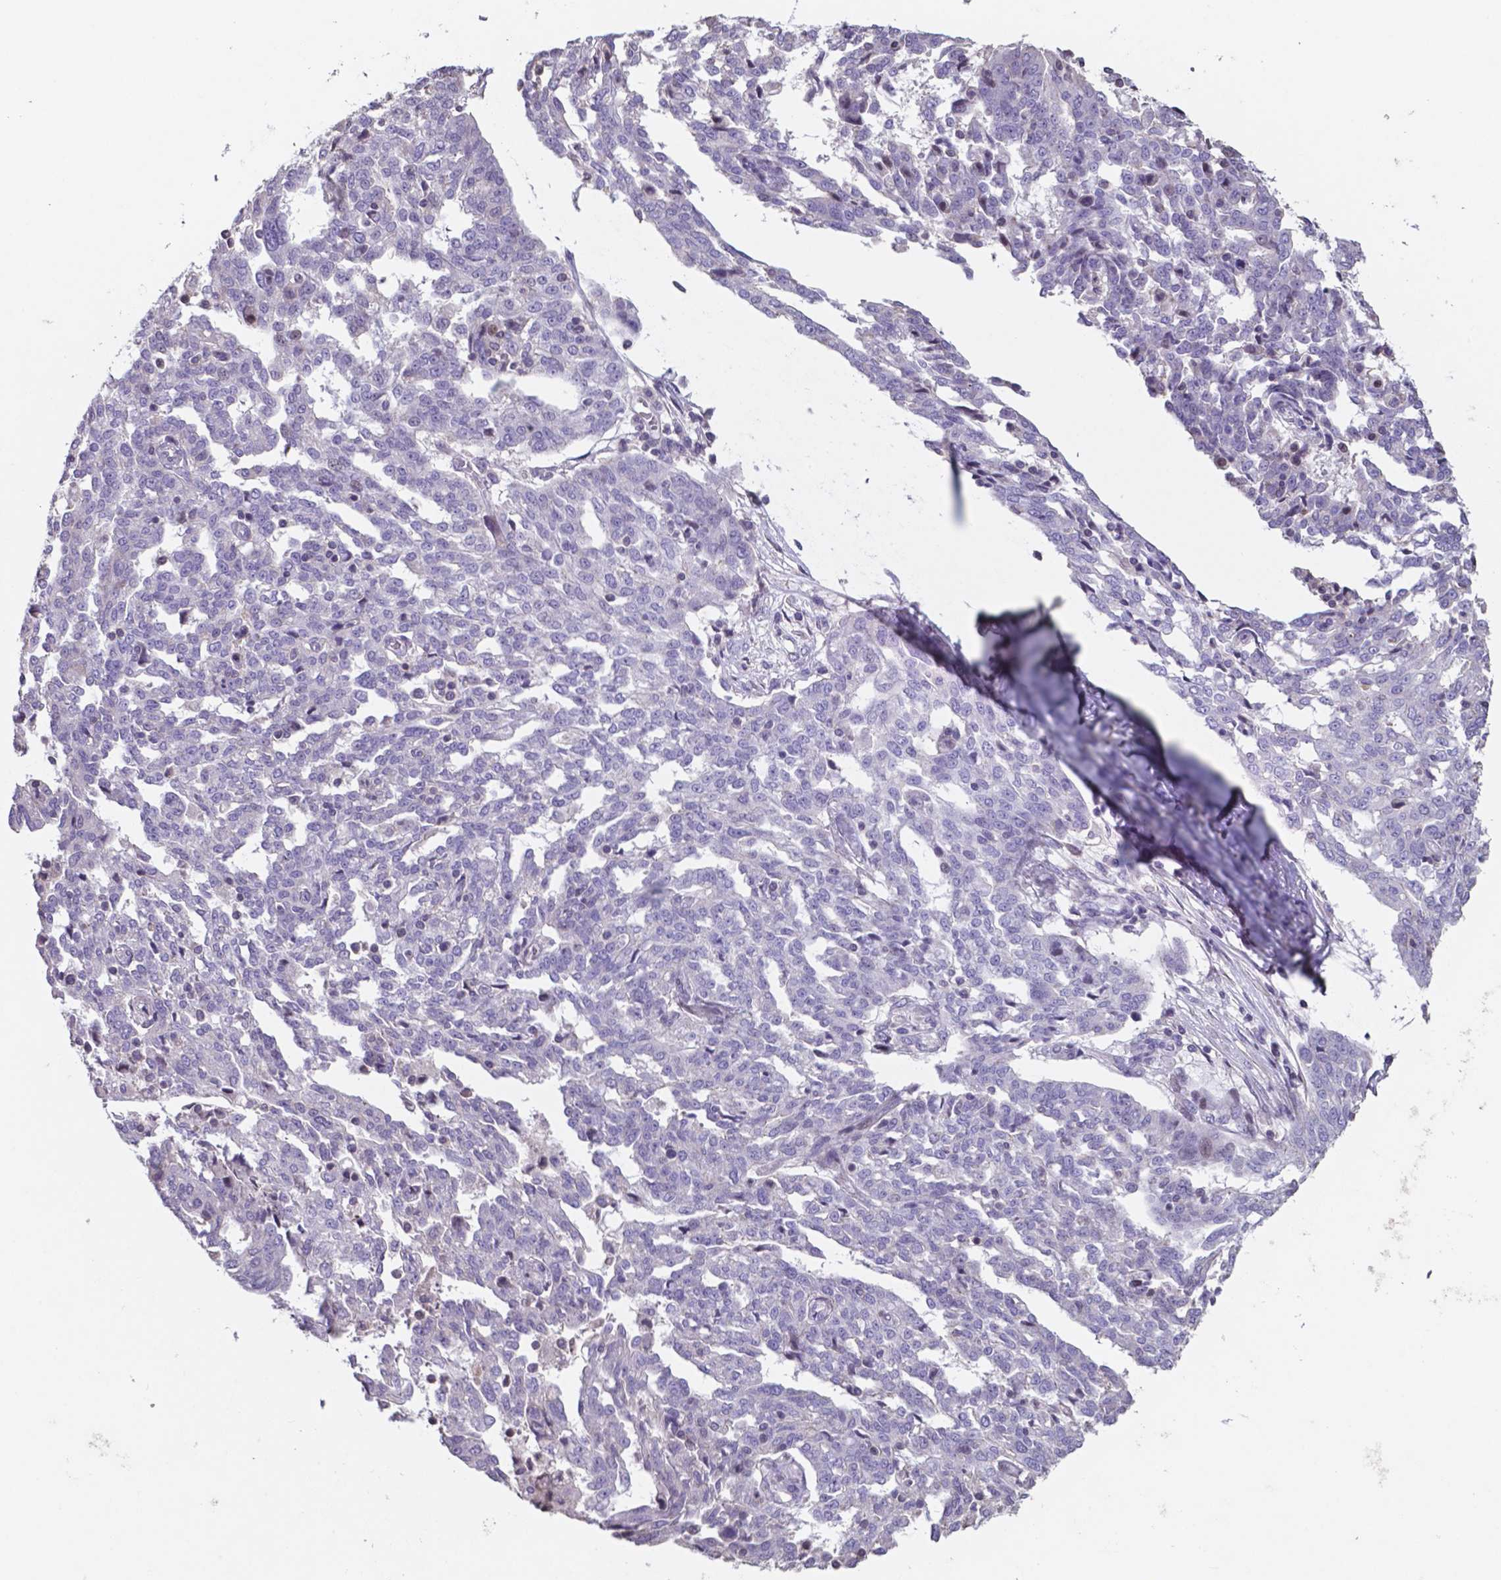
{"staining": {"intensity": "negative", "quantity": "none", "location": "none"}, "tissue": "ovarian cancer", "cell_type": "Tumor cells", "image_type": "cancer", "snomed": [{"axis": "morphology", "description": "Cystadenocarcinoma, serous, NOS"}, {"axis": "topography", "description": "Ovary"}], "caption": "An IHC photomicrograph of ovarian cancer is shown. There is no staining in tumor cells of ovarian cancer.", "gene": "MLC1", "patient": {"sex": "female", "age": 67}}